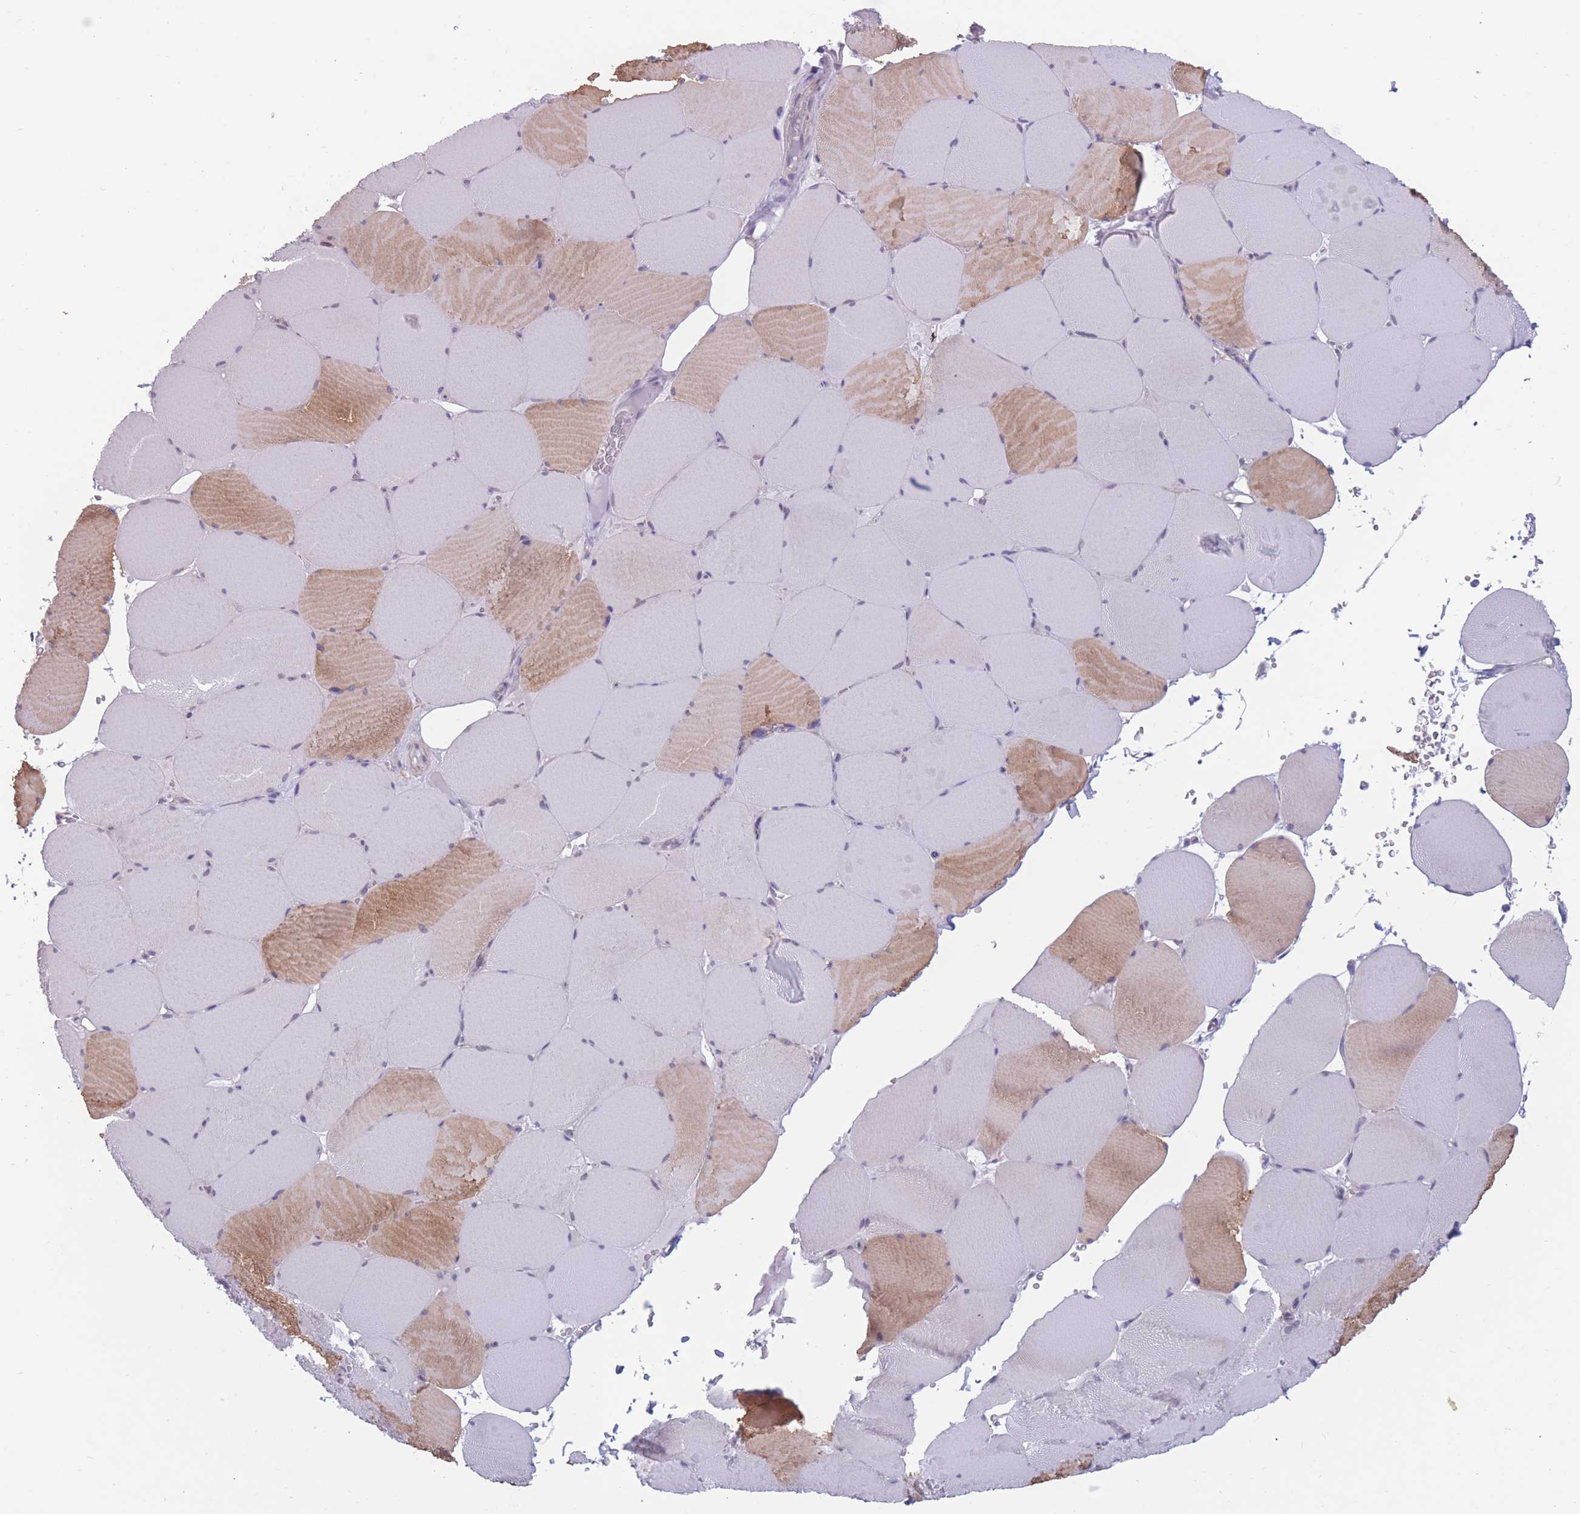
{"staining": {"intensity": "weak", "quantity": "<25%", "location": "cytoplasmic/membranous"}, "tissue": "skeletal muscle", "cell_type": "Myocytes", "image_type": "normal", "snomed": [{"axis": "morphology", "description": "Normal tissue, NOS"}, {"axis": "topography", "description": "Skeletal muscle"}, {"axis": "topography", "description": "Head-Neck"}], "caption": "Immunohistochemistry (IHC) micrograph of unremarkable skeletal muscle: human skeletal muscle stained with DAB reveals no significant protein staining in myocytes.", "gene": "PODXL", "patient": {"sex": "male", "age": 66}}